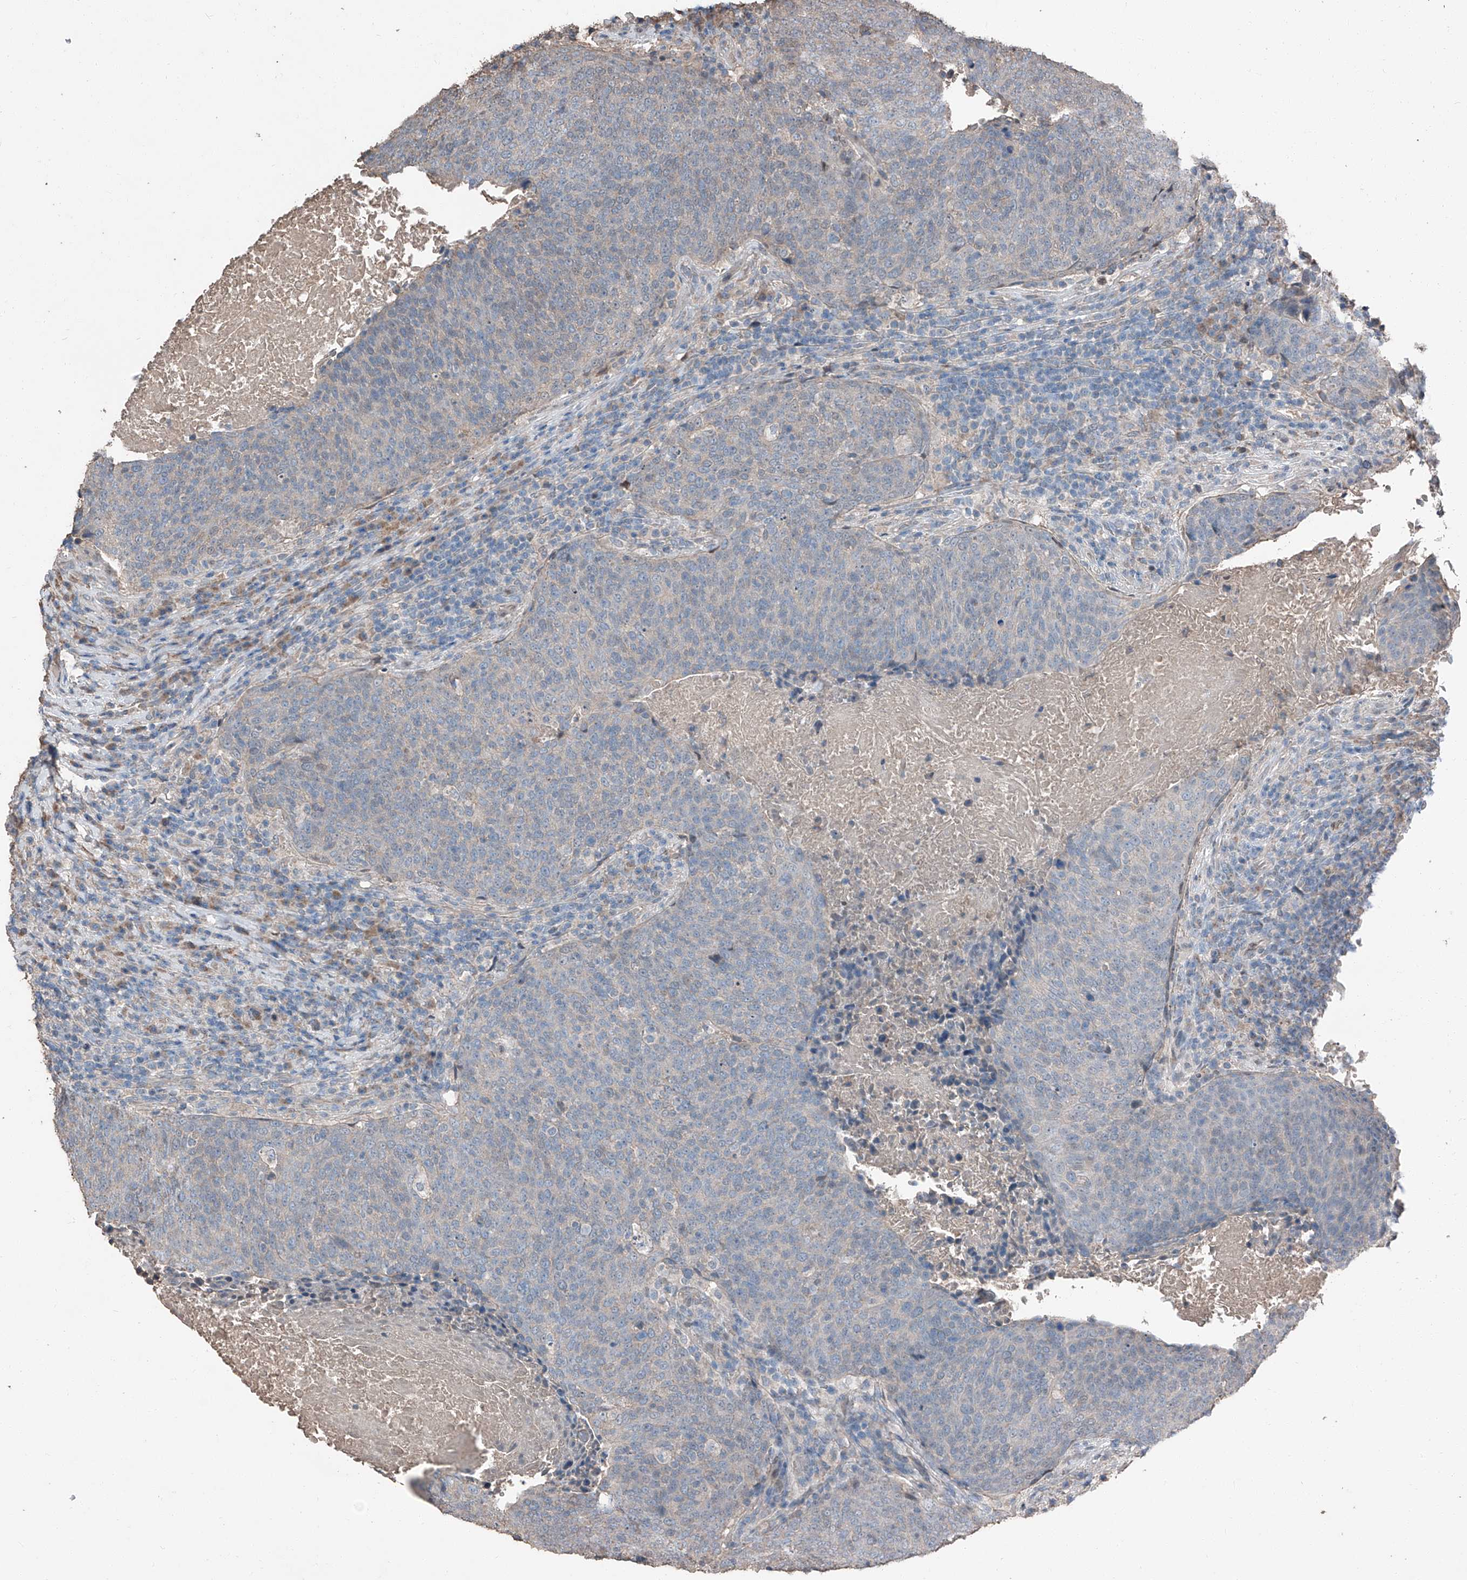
{"staining": {"intensity": "negative", "quantity": "none", "location": "none"}, "tissue": "head and neck cancer", "cell_type": "Tumor cells", "image_type": "cancer", "snomed": [{"axis": "morphology", "description": "Squamous cell carcinoma, NOS"}, {"axis": "morphology", "description": "Squamous cell carcinoma, metastatic, NOS"}, {"axis": "topography", "description": "Lymph node"}, {"axis": "topography", "description": "Head-Neck"}], "caption": "Immunohistochemistry (IHC) of human head and neck cancer reveals no expression in tumor cells.", "gene": "MAMLD1", "patient": {"sex": "male", "age": 62}}